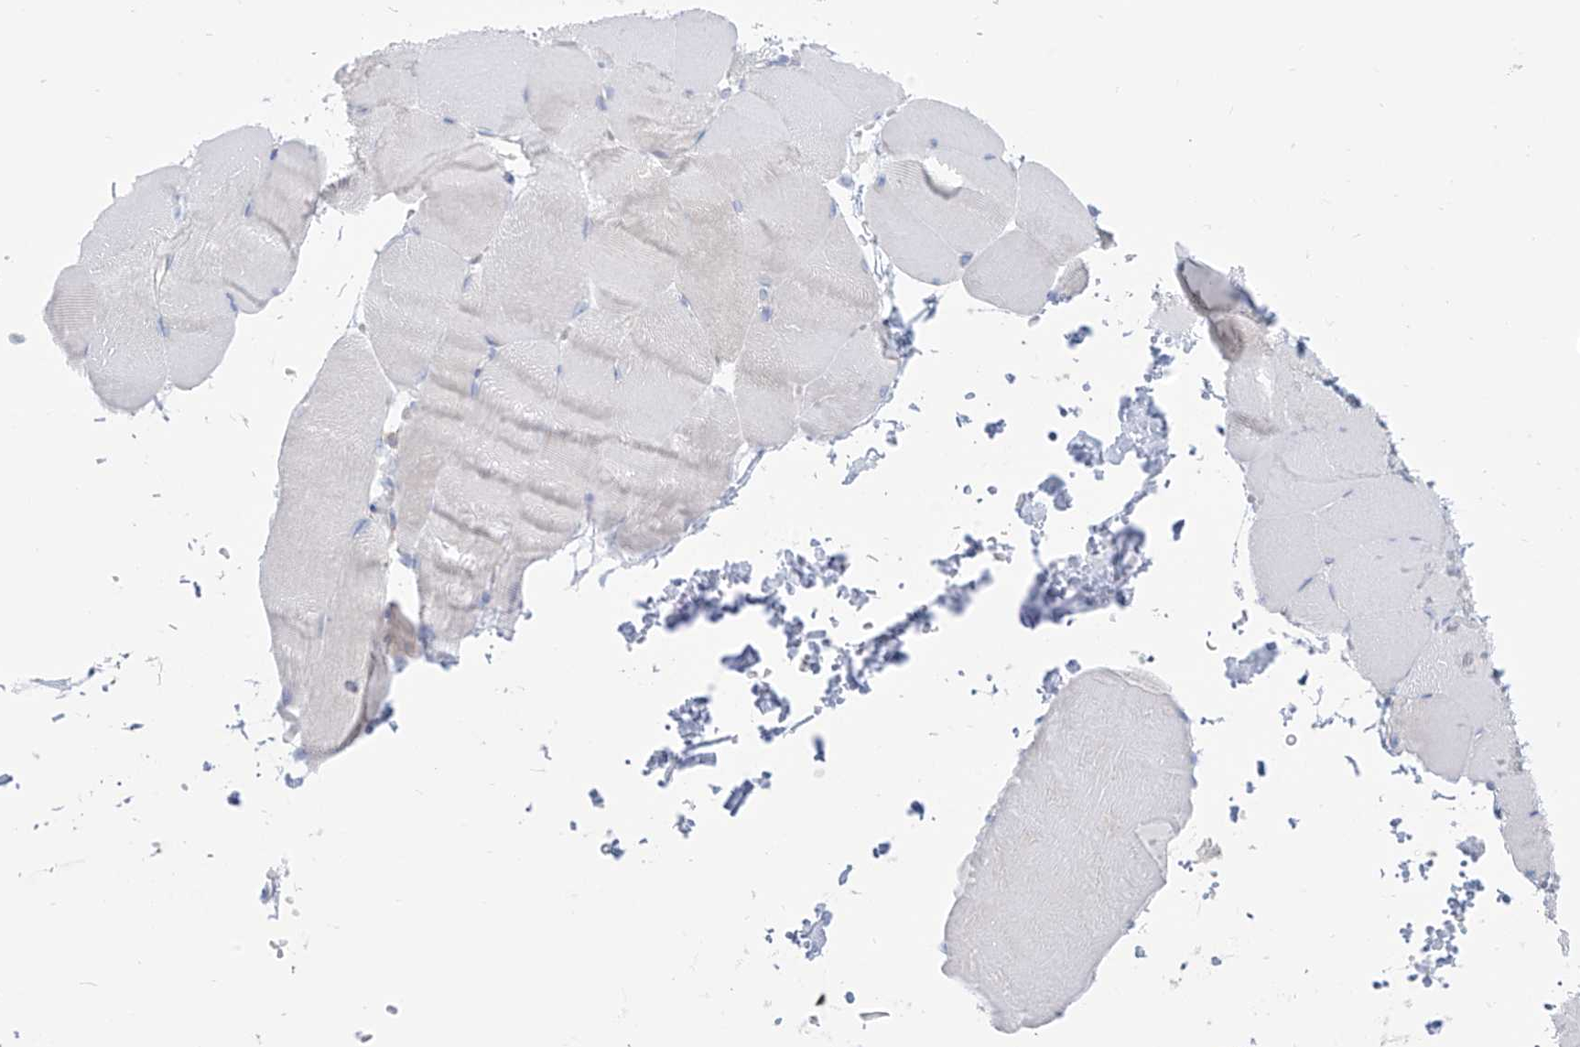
{"staining": {"intensity": "negative", "quantity": "none", "location": "none"}, "tissue": "skeletal muscle", "cell_type": "Myocytes", "image_type": "normal", "snomed": [{"axis": "morphology", "description": "Normal tissue, NOS"}, {"axis": "topography", "description": "Skeletal muscle"}, {"axis": "topography", "description": "Parathyroid gland"}], "caption": "This histopathology image is of unremarkable skeletal muscle stained with immunohistochemistry (IHC) to label a protein in brown with the nuclei are counter-stained blue. There is no staining in myocytes.", "gene": "RCN2", "patient": {"sex": "female", "age": 37}}